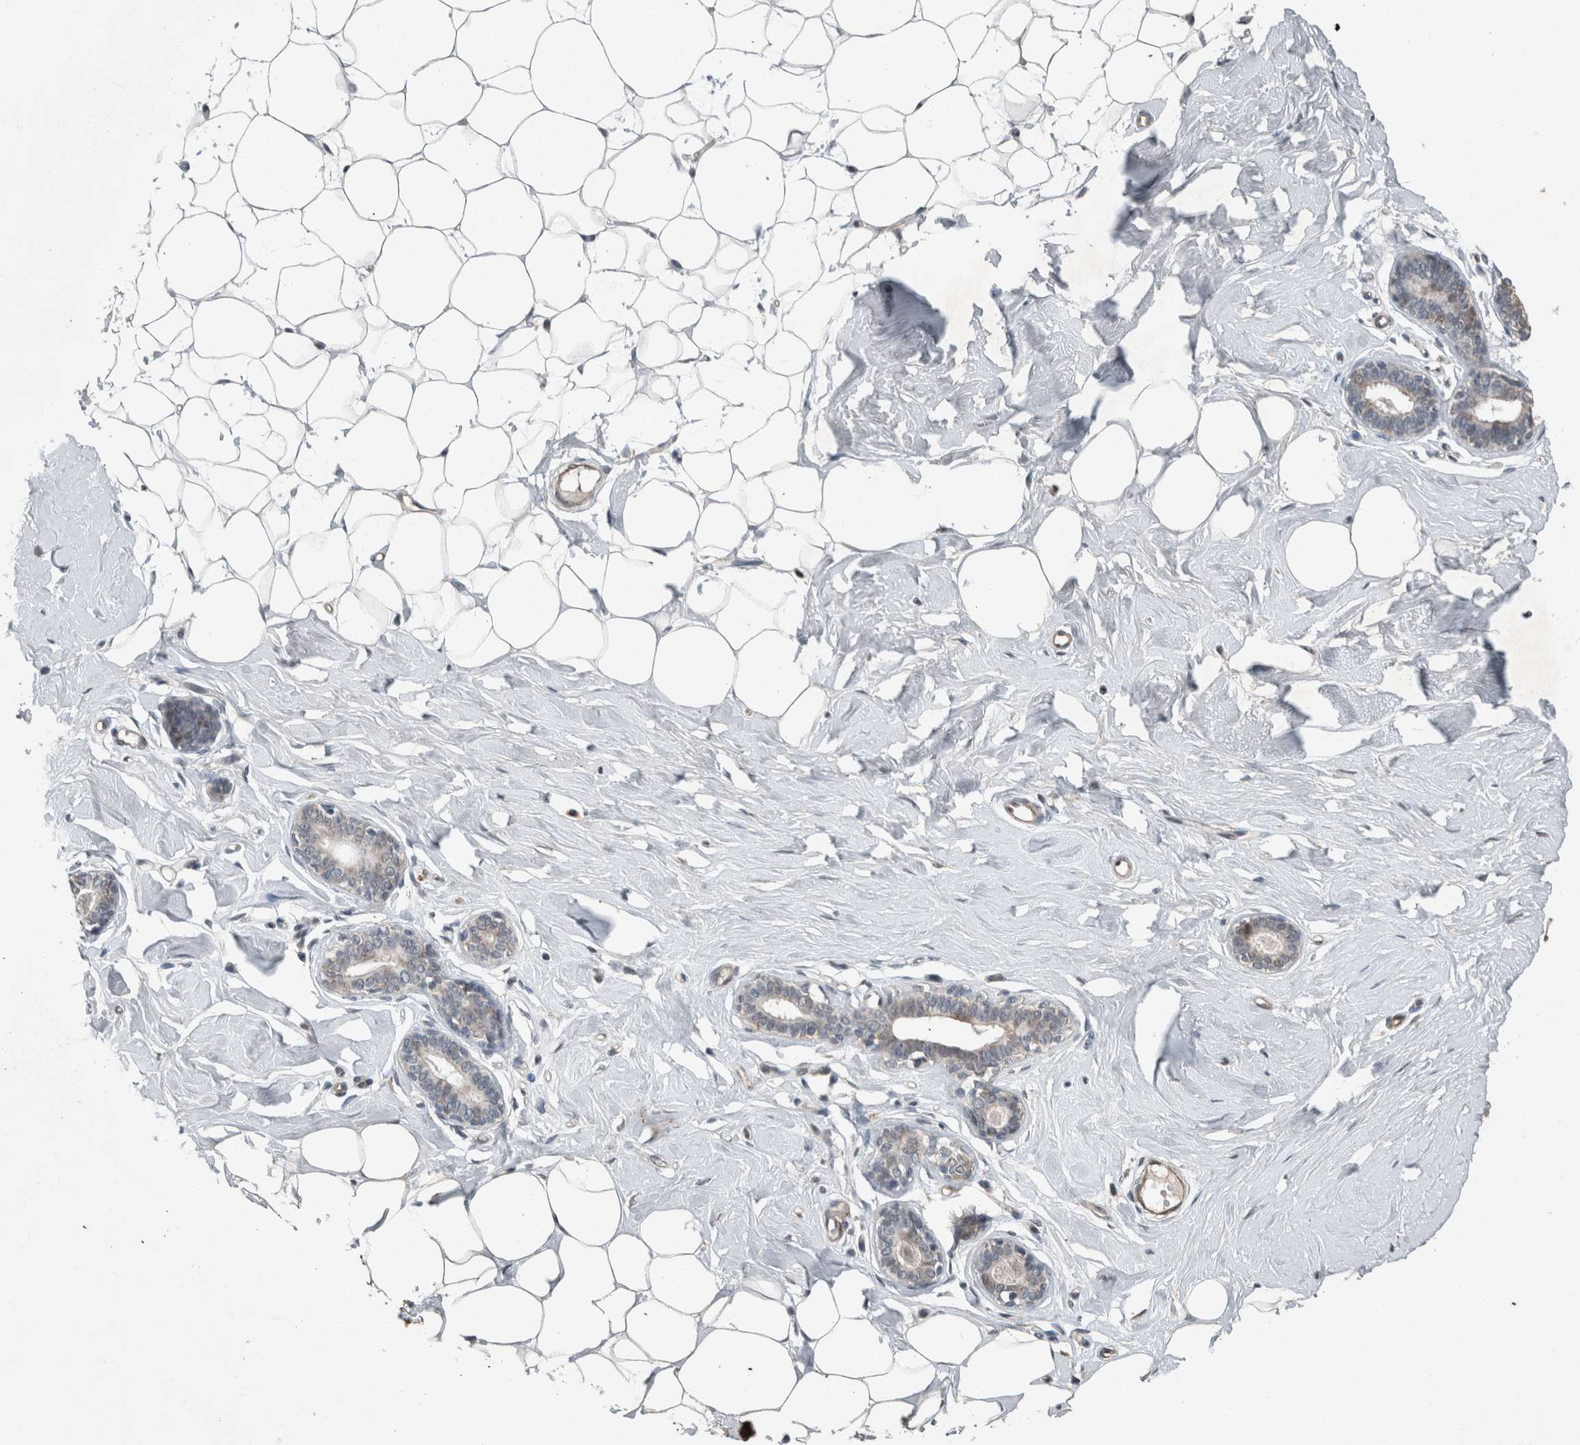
{"staining": {"intensity": "moderate", "quantity": "25%-75%", "location": "nuclear"}, "tissue": "breast", "cell_type": "Adipocytes", "image_type": "normal", "snomed": [{"axis": "morphology", "description": "Normal tissue, NOS"}, {"axis": "topography", "description": "Breast"}], "caption": "IHC of normal breast displays medium levels of moderate nuclear expression in about 25%-75% of adipocytes. (Brightfield microscopy of DAB IHC at high magnification).", "gene": "MYO1E", "patient": {"sex": "female", "age": 23}}